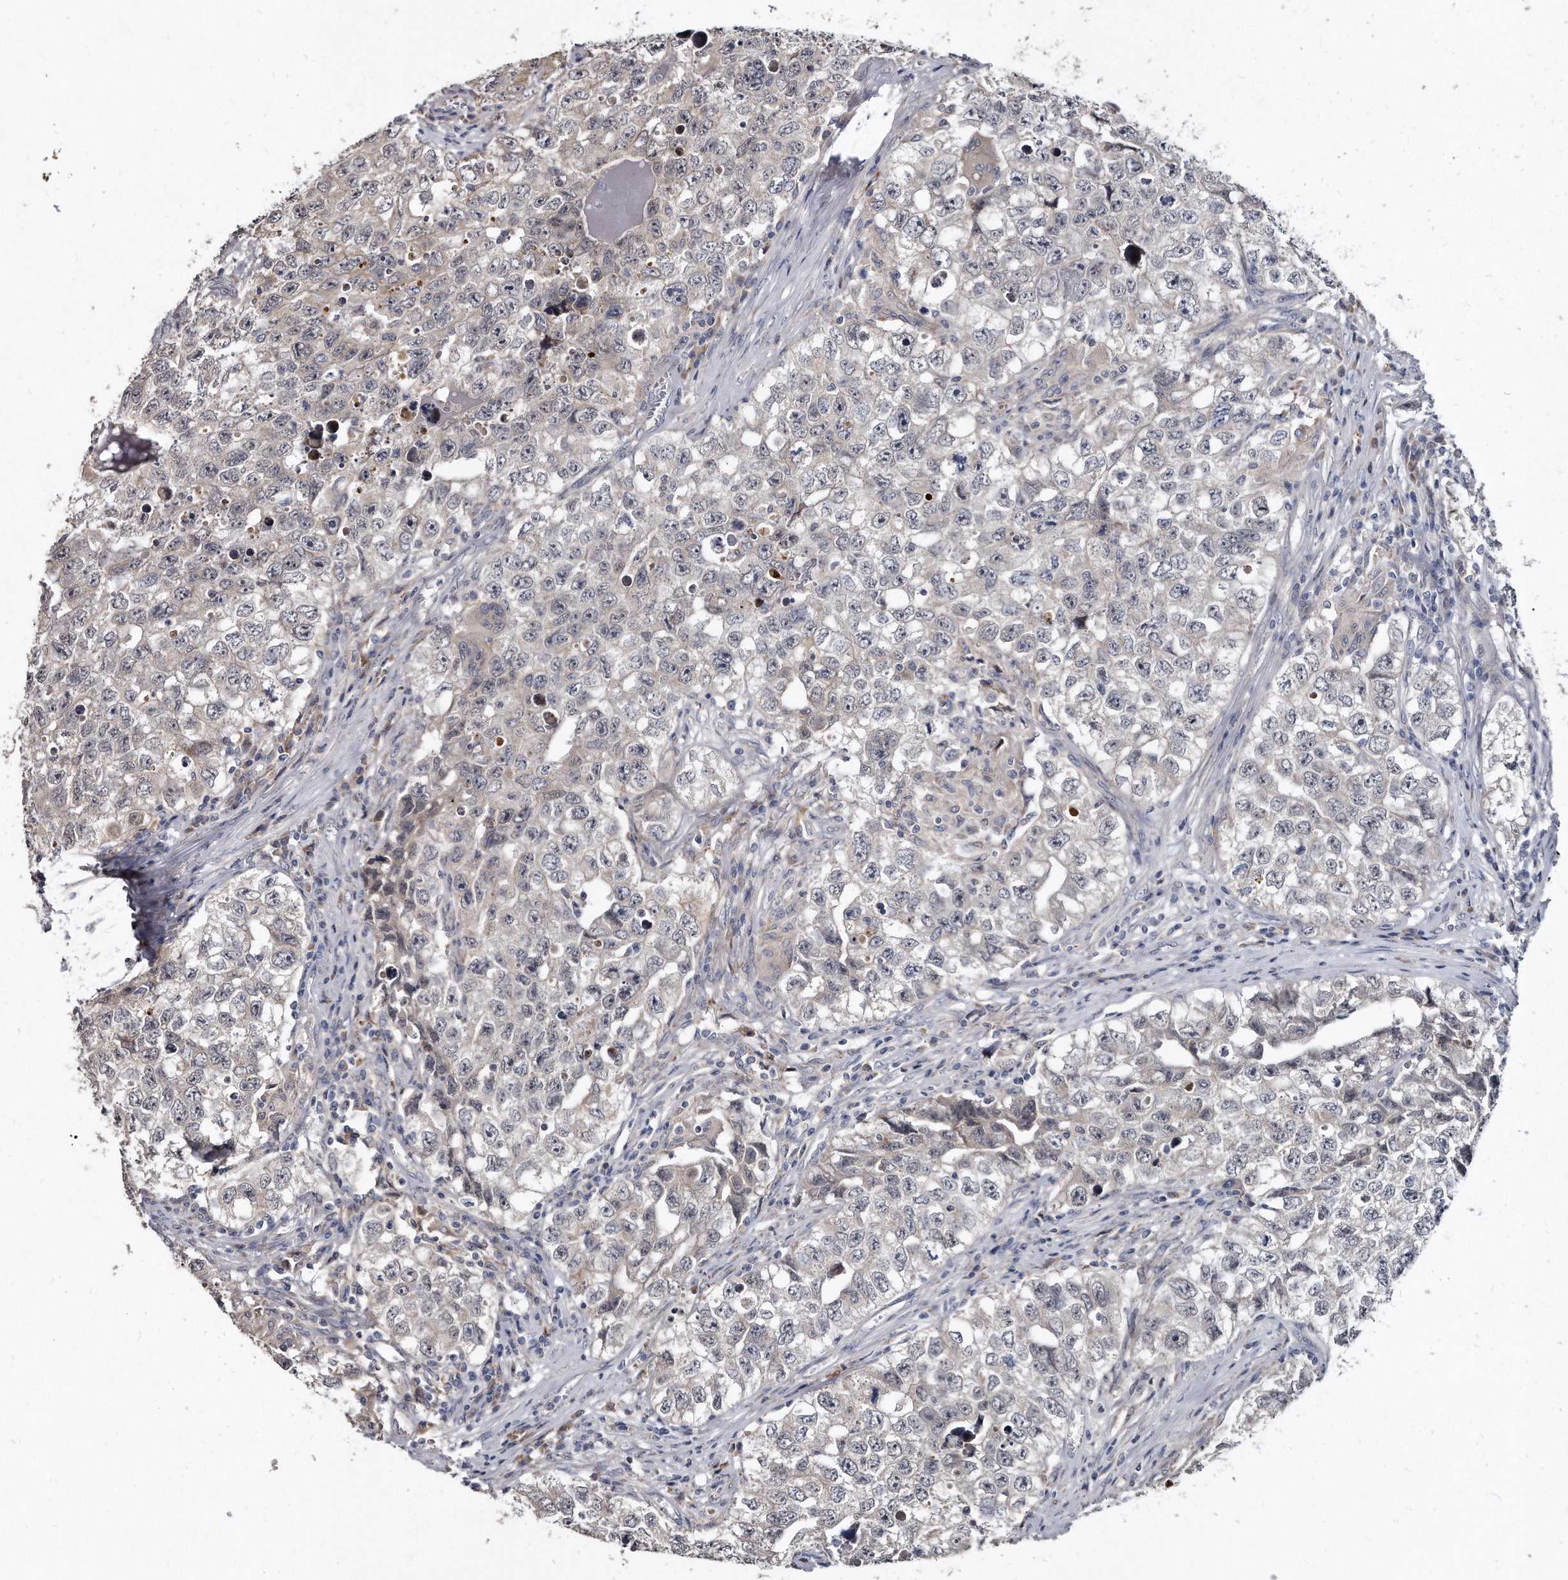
{"staining": {"intensity": "negative", "quantity": "none", "location": "none"}, "tissue": "testis cancer", "cell_type": "Tumor cells", "image_type": "cancer", "snomed": [{"axis": "morphology", "description": "Seminoma, NOS"}, {"axis": "morphology", "description": "Carcinoma, Embryonal, NOS"}, {"axis": "topography", "description": "Testis"}], "caption": "This image is of seminoma (testis) stained with immunohistochemistry to label a protein in brown with the nuclei are counter-stained blue. There is no expression in tumor cells. (Brightfield microscopy of DAB (3,3'-diaminobenzidine) immunohistochemistry (IHC) at high magnification).", "gene": "KLHDC3", "patient": {"sex": "male", "age": 43}}